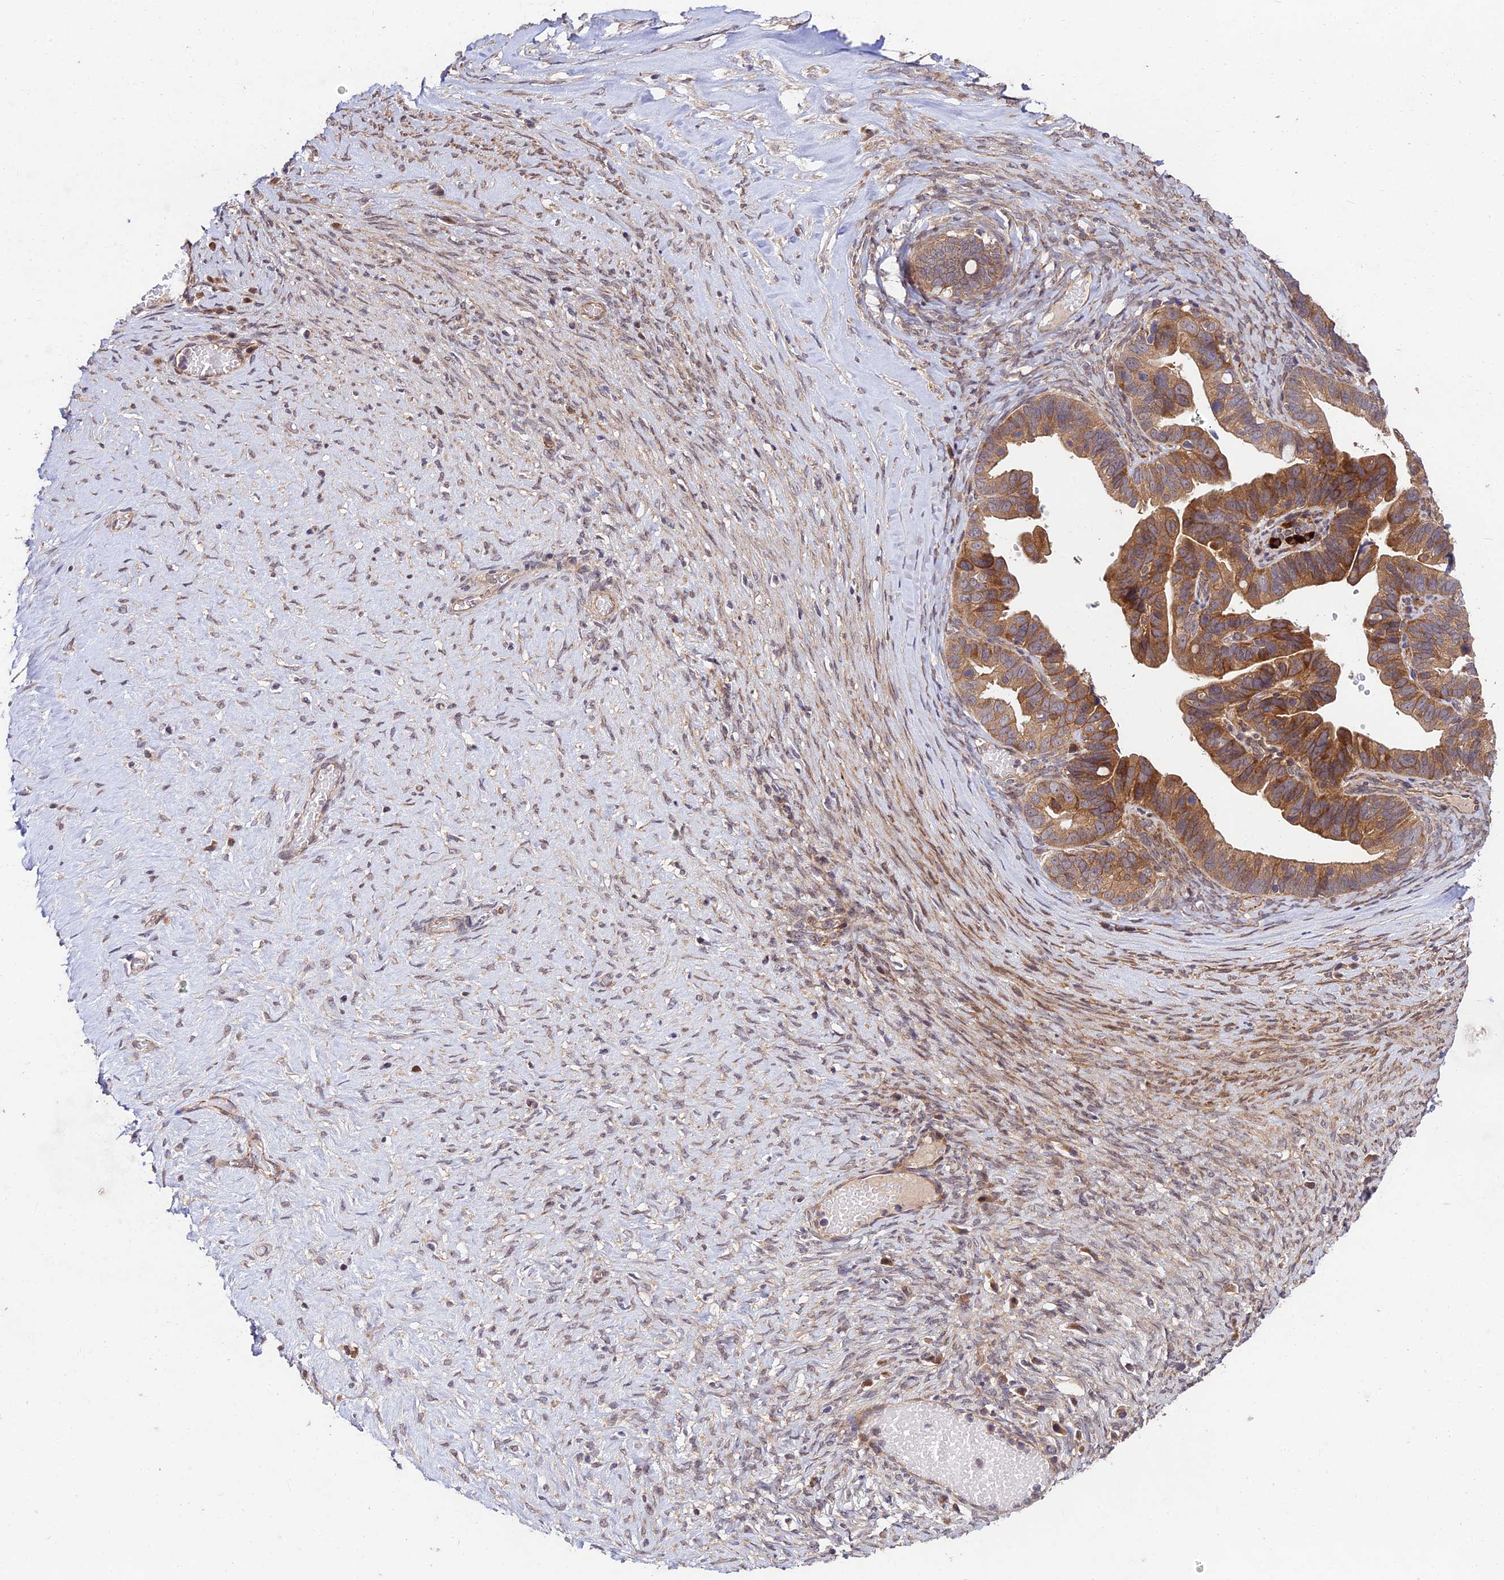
{"staining": {"intensity": "moderate", "quantity": ">75%", "location": "cytoplasmic/membranous"}, "tissue": "ovarian cancer", "cell_type": "Tumor cells", "image_type": "cancer", "snomed": [{"axis": "morphology", "description": "Cystadenocarcinoma, serous, NOS"}, {"axis": "topography", "description": "Ovary"}], "caption": "Immunohistochemical staining of human ovarian cancer (serous cystadenocarcinoma) displays medium levels of moderate cytoplasmic/membranous protein expression in about >75% of tumor cells.", "gene": "MKKS", "patient": {"sex": "female", "age": 56}}